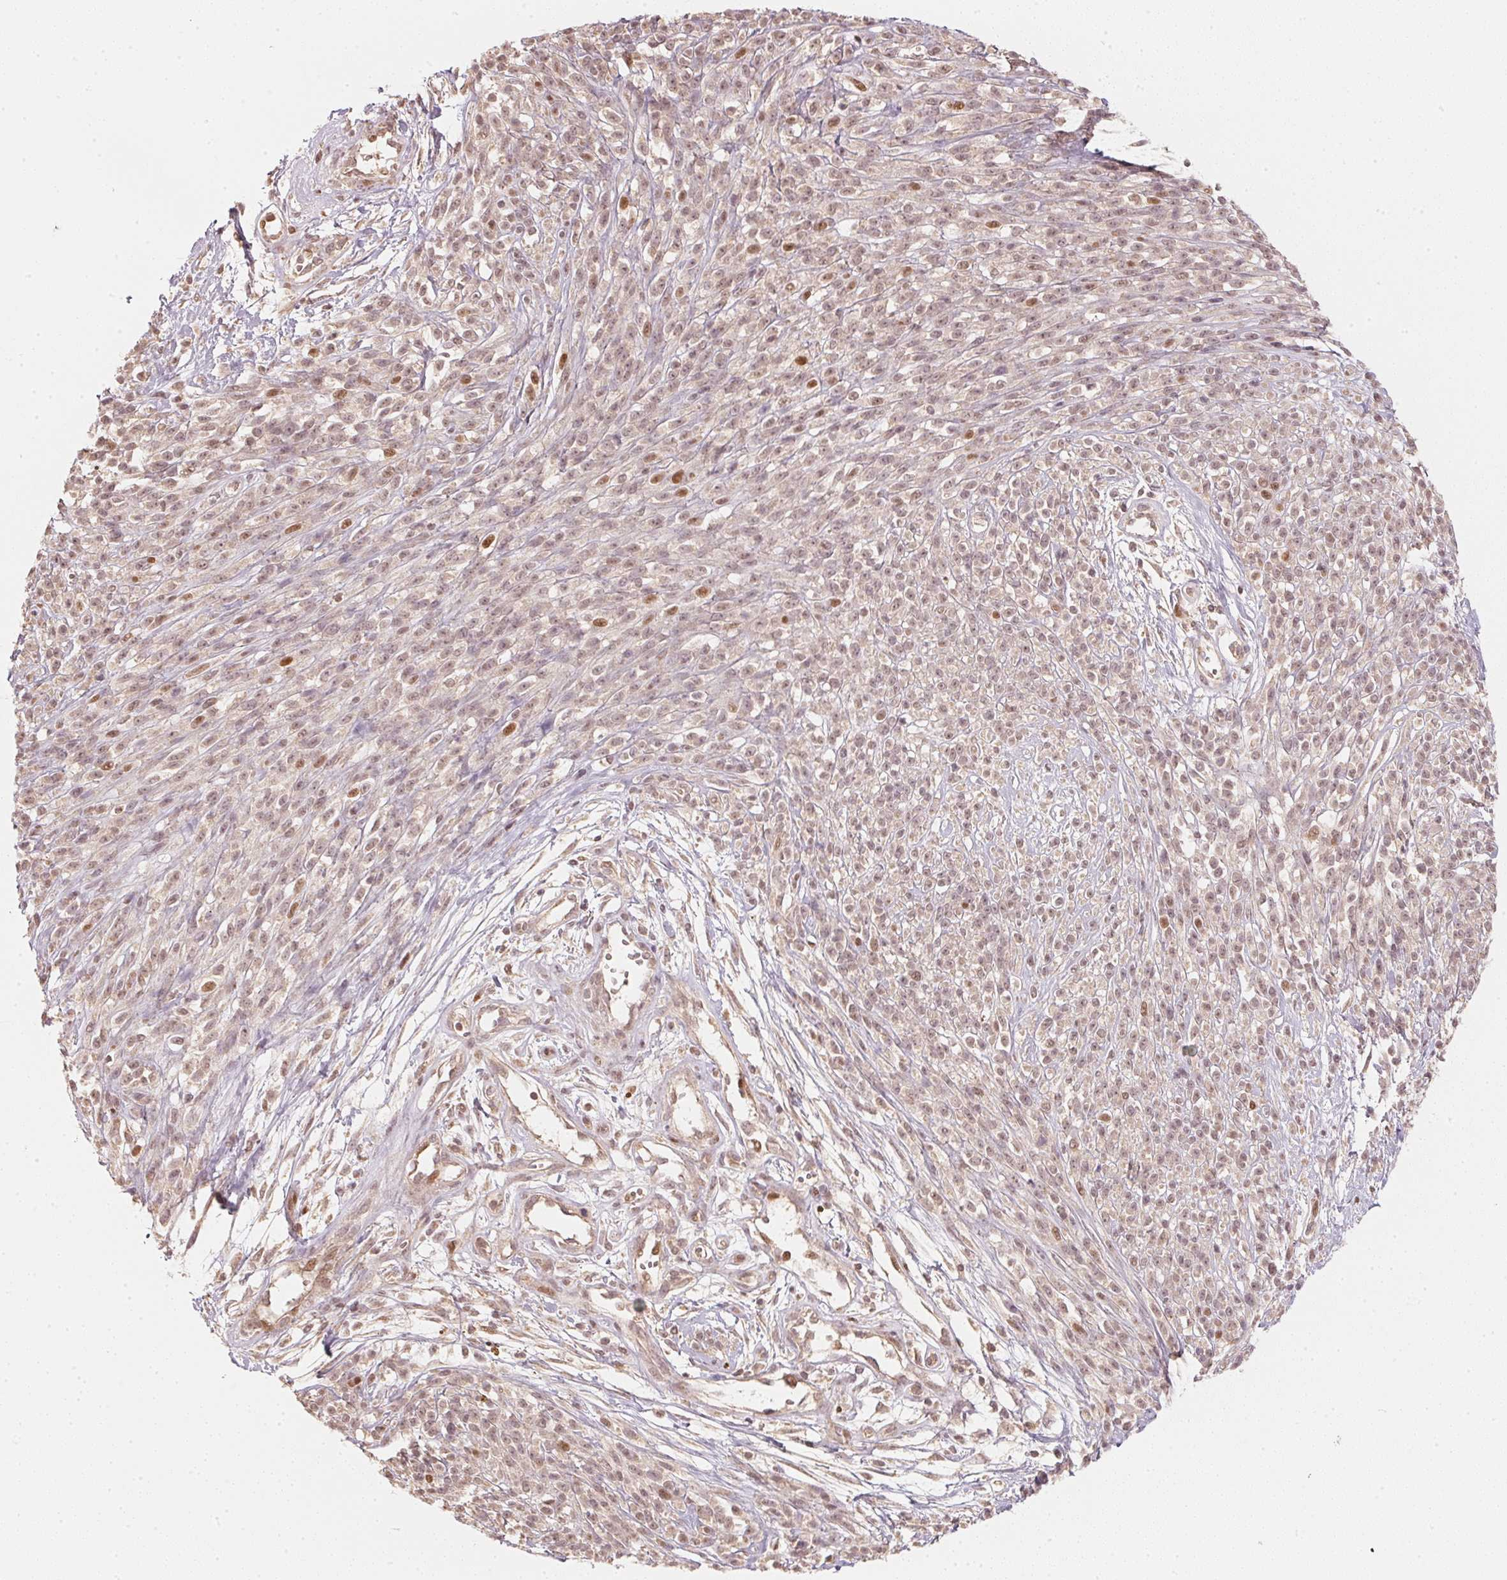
{"staining": {"intensity": "weak", "quantity": "25%-75%", "location": "cytoplasmic/membranous,nuclear"}, "tissue": "melanoma", "cell_type": "Tumor cells", "image_type": "cancer", "snomed": [{"axis": "morphology", "description": "Malignant melanoma, NOS"}, {"axis": "topography", "description": "Skin"}, {"axis": "topography", "description": "Skin of trunk"}], "caption": "A micrograph of melanoma stained for a protein reveals weak cytoplasmic/membranous and nuclear brown staining in tumor cells. (DAB (3,3'-diaminobenzidine) = brown stain, brightfield microscopy at high magnification).", "gene": "UBE2L3", "patient": {"sex": "male", "age": 74}}